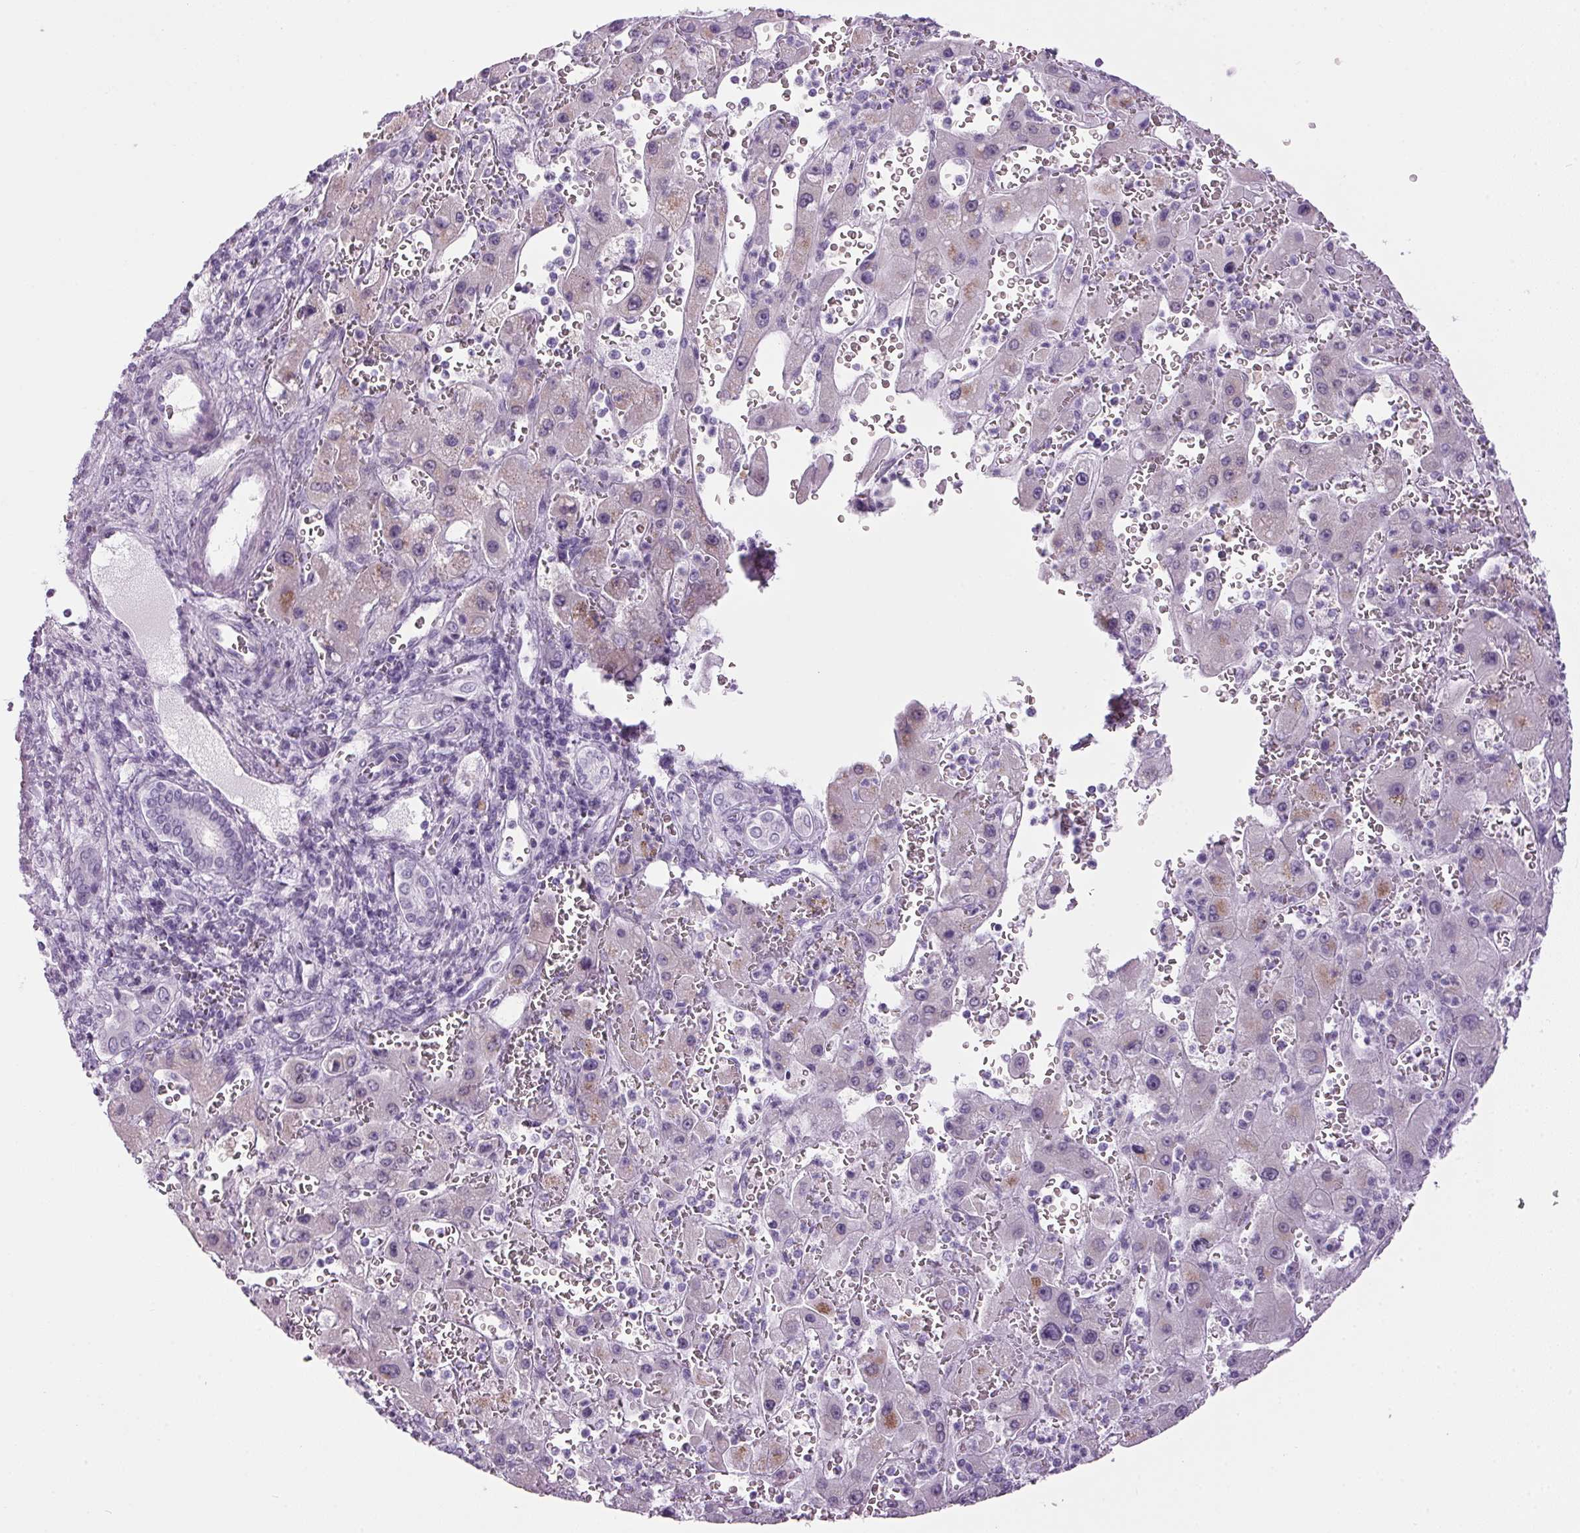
{"staining": {"intensity": "negative", "quantity": "none", "location": "none"}, "tissue": "liver cancer", "cell_type": "Tumor cells", "image_type": "cancer", "snomed": [{"axis": "morphology", "description": "Carcinoma, Hepatocellular, NOS"}, {"axis": "topography", "description": "Liver"}], "caption": "This is an immunohistochemistry histopathology image of hepatocellular carcinoma (liver). There is no expression in tumor cells.", "gene": "PPP1R1A", "patient": {"sex": "female", "age": 73}}